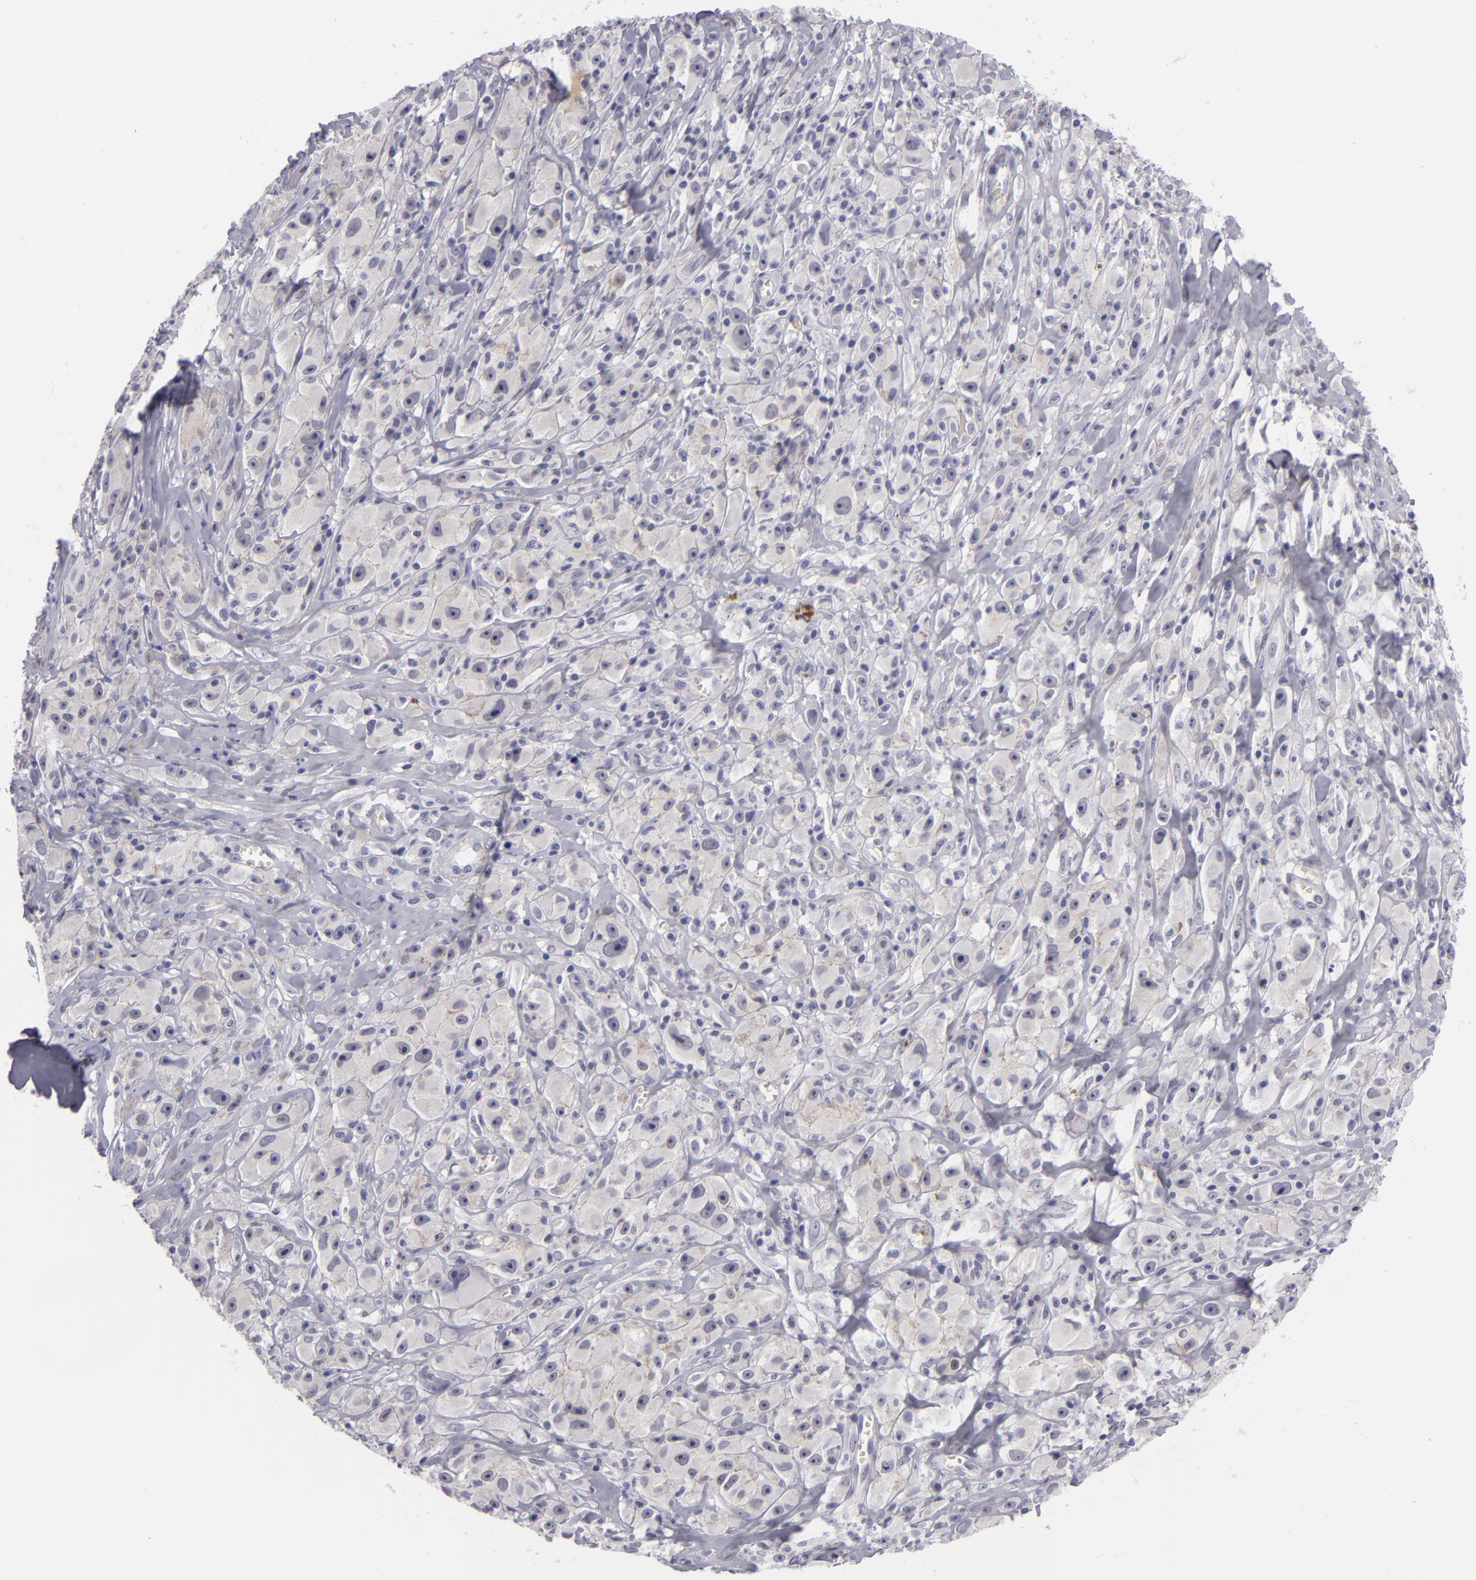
{"staining": {"intensity": "negative", "quantity": "none", "location": "none"}, "tissue": "melanoma", "cell_type": "Tumor cells", "image_type": "cancer", "snomed": [{"axis": "morphology", "description": "Malignant melanoma, NOS"}, {"axis": "topography", "description": "Skin"}], "caption": "Human melanoma stained for a protein using immunohistochemistry shows no staining in tumor cells.", "gene": "CTNNB1", "patient": {"sex": "male", "age": 56}}